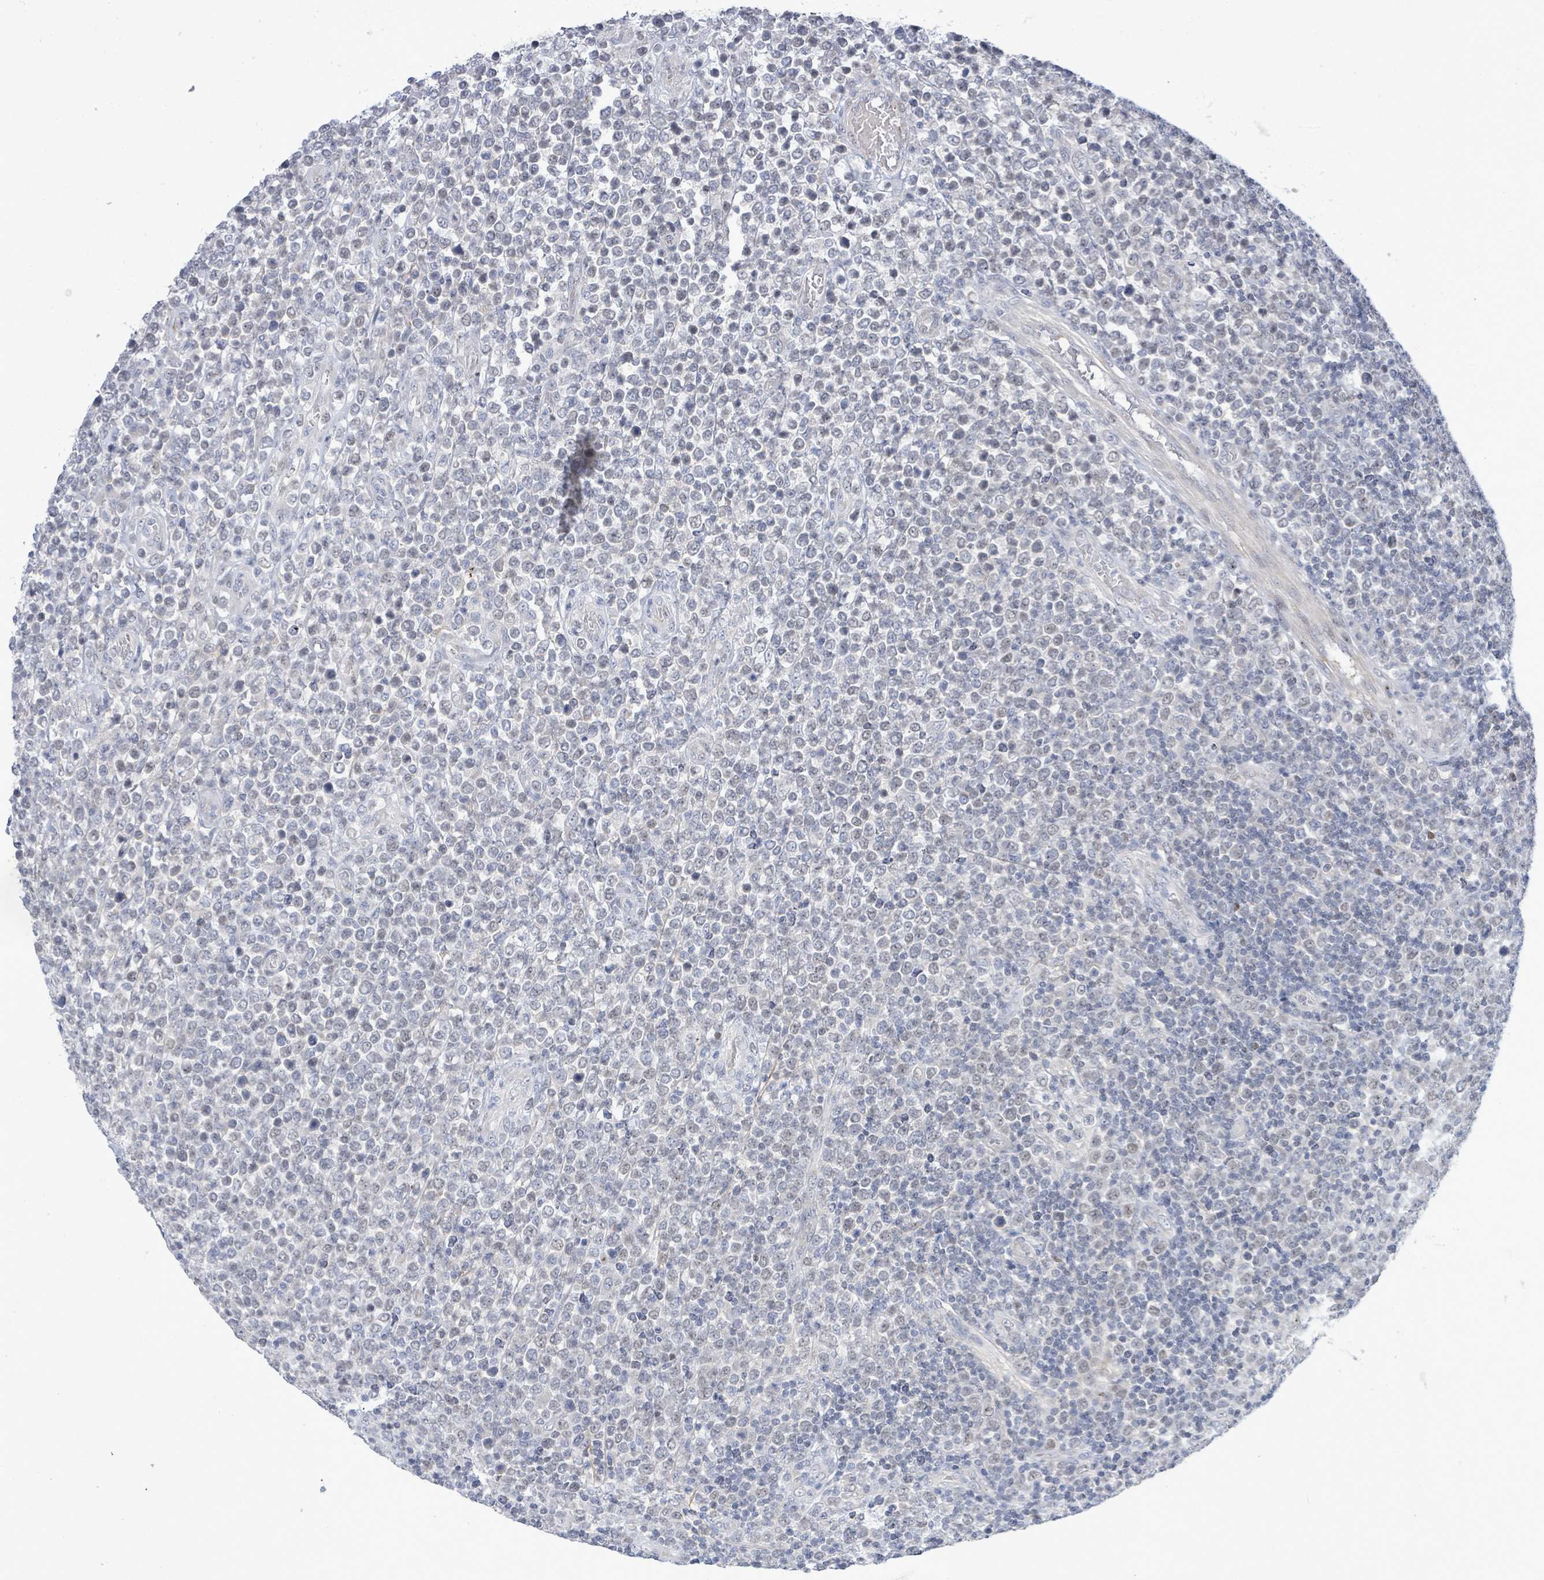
{"staining": {"intensity": "weak", "quantity": "<25%", "location": "nuclear"}, "tissue": "lymphoma", "cell_type": "Tumor cells", "image_type": "cancer", "snomed": [{"axis": "morphology", "description": "Malignant lymphoma, non-Hodgkin's type, High grade"}, {"axis": "topography", "description": "Soft tissue"}], "caption": "Immunohistochemistry histopathology image of neoplastic tissue: malignant lymphoma, non-Hodgkin's type (high-grade) stained with DAB displays no significant protein expression in tumor cells.", "gene": "ZFPM1", "patient": {"sex": "female", "age": 56}}